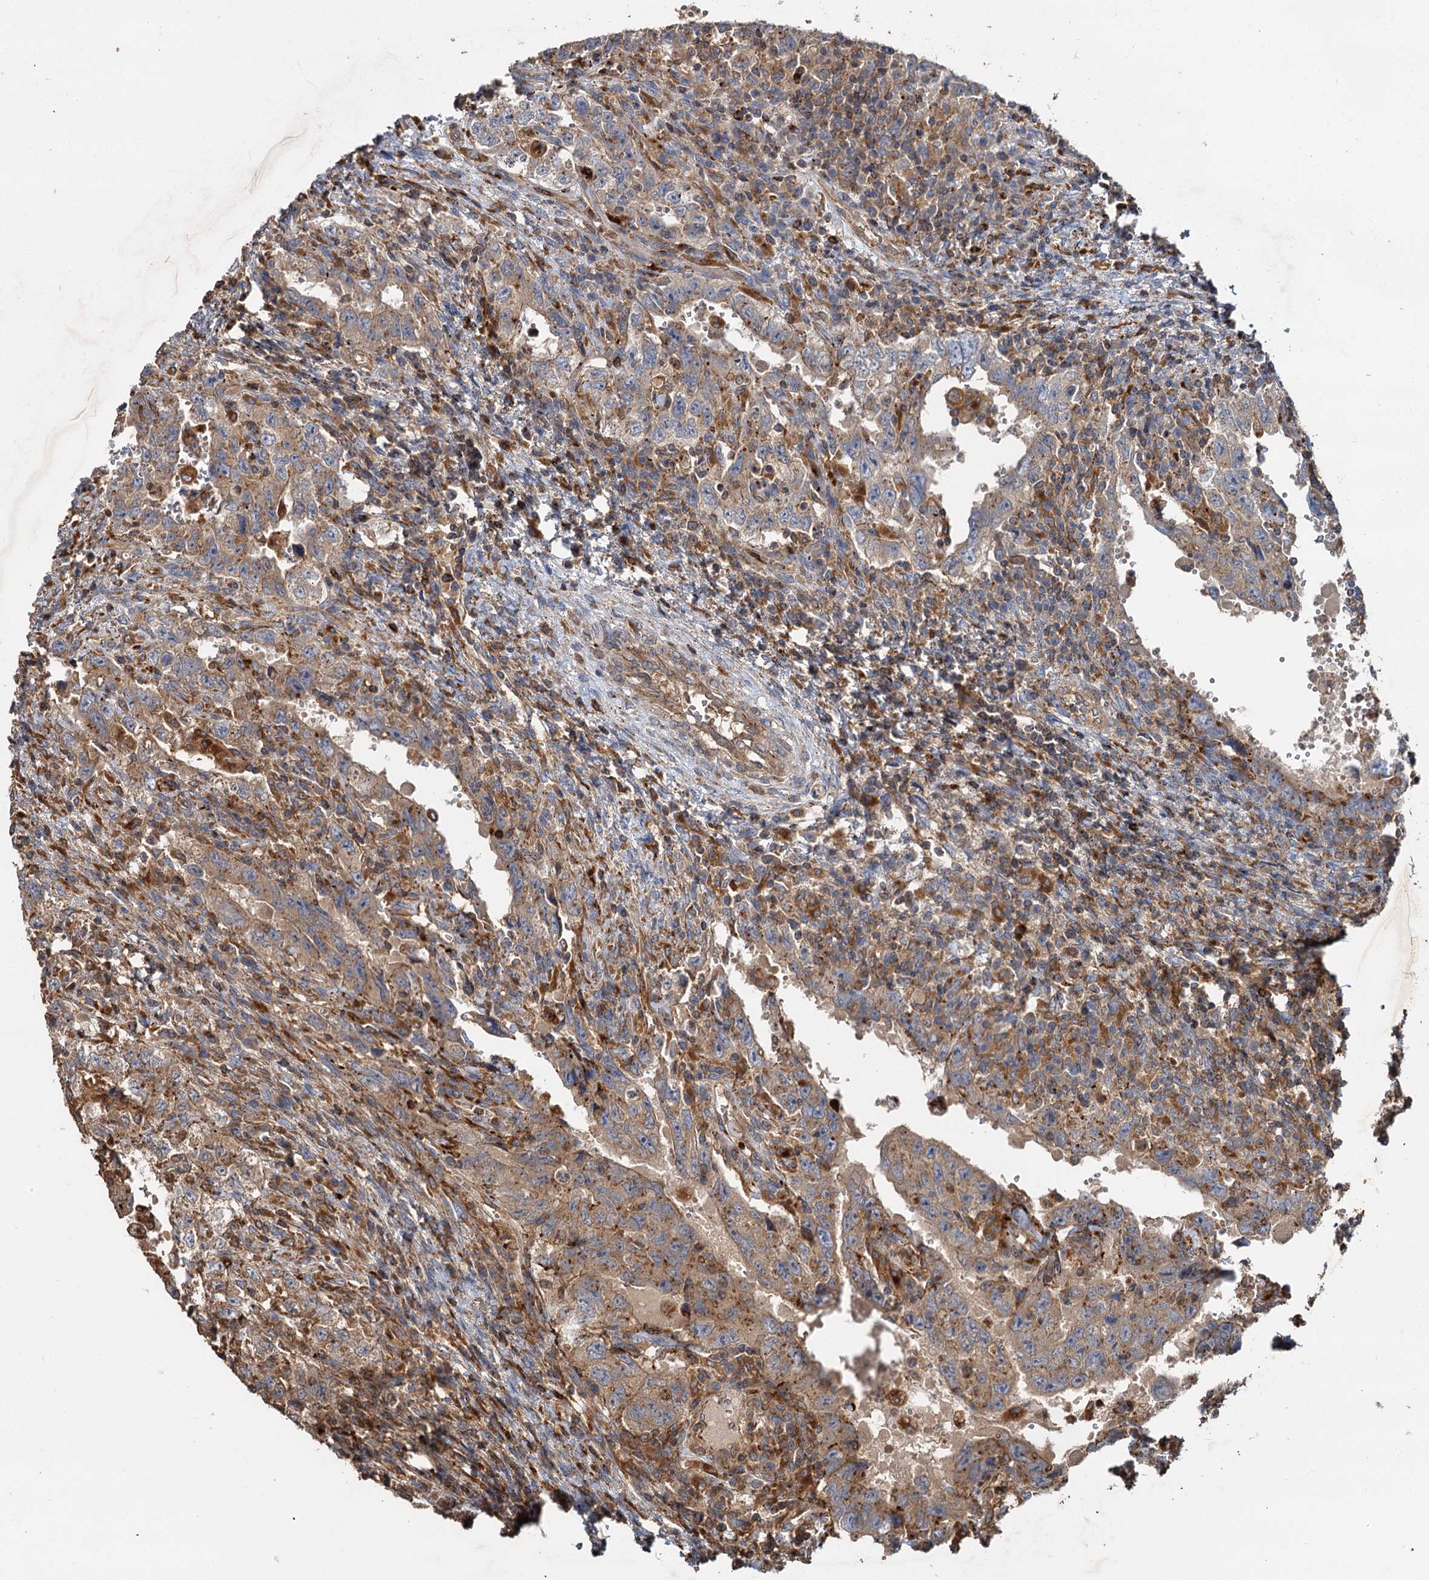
{"staining": {"intensity": "moderate", "quantity": ">75%", "location": "cytoplasmic/membranous"}, "tissue": "testis cancer", "cell_type": "Tumor cells", "image_type": "cancer", "snomed": [{"axis": "morphology", "description": "Carcinoma, Embryonal, NOS"}, {"axis": "topography", "description": "Testis"}], "caption": "Immunohistochemistry (IHC) image of neoplastic tissue: testis cancer (embryonal carcinoma) stained using IHC shows medium levels of moderate protein expression localized specifically in the cytoplasmic/membranous of tumor cells, appearing as a cytoplasmic/membranous brown color.", "gene": "WDR73", "patient": {"sex": "male", "age": 26}}